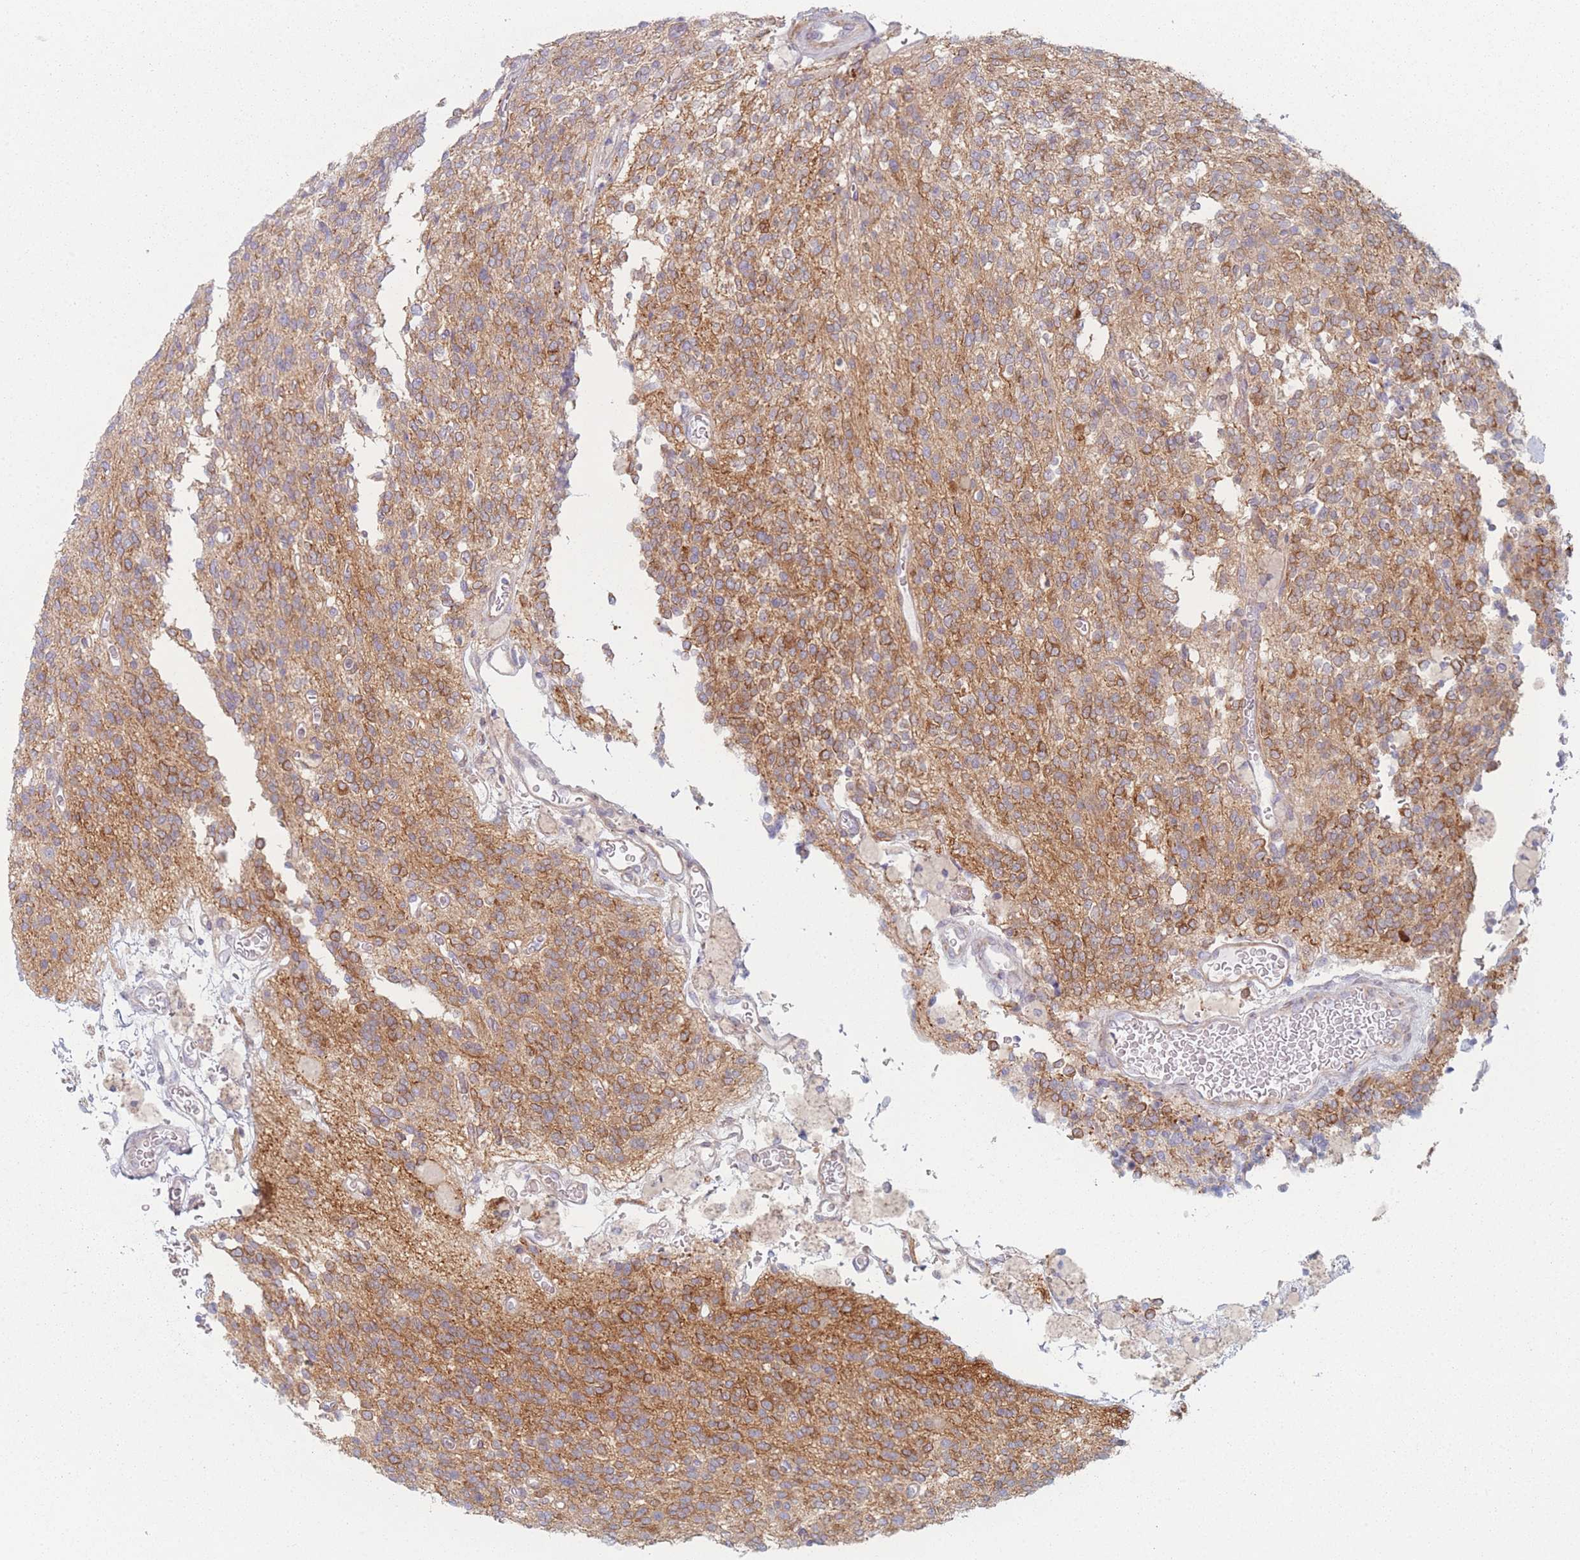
{"staining": {"intensity": "moderate", "quantity": ">75%", "location": "cytoplasmic/membranous"}, "tissue": "glioma", "cell_type": "Tumor cells", "image_type": "cancer", "snomed": [{"axis": "morphology", "description": "Glioma, malignant, High grade"}, {"axis": "topography", "description": "Brain"}], "caption": "Protein expression analysis of human glioma reveals moderate cytoplasmic/membranous expression in approximately >75% of tumor cells. (Brightfield microscopy of DAB IHC at high magnification).", "gene": "RNF4", "patient": {"sex": "male", "age": 34}}